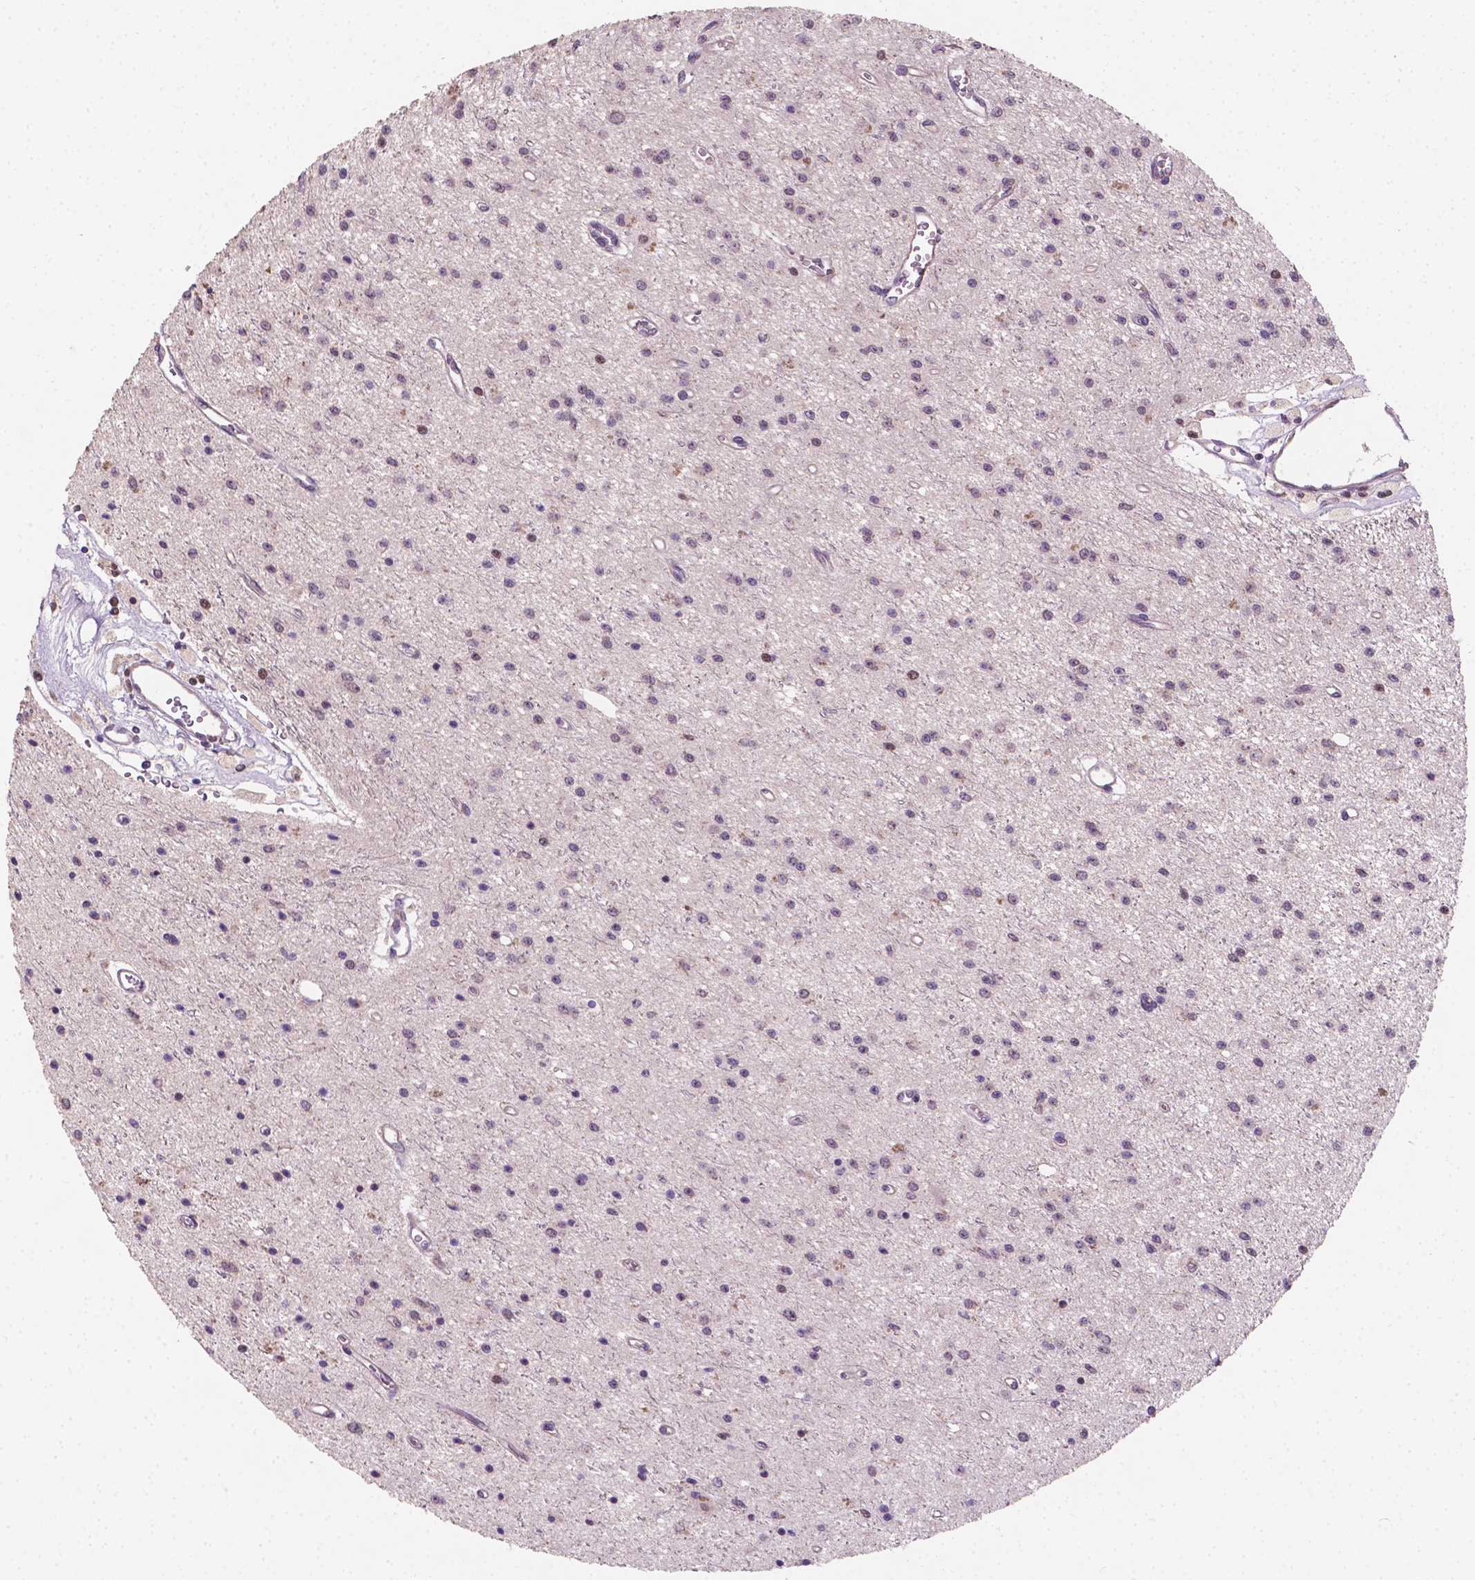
{"staining": {"intensity": "weak", "quantity": "25%-75%", "location": "nuclear"}, "tissue": "glioma", "cell_type": "Tumor cells", "image_type": "cancer", "snomed": [{"axis": "morphology", "description": "Glioma, malignant, Low grade"}, {"axis": "topography", "description": "Brain"}], "caption": "Immunohistochemistry image of neoplastic tissue: low-grade glioma (malignant) stained using IHC exhibits low levels of weak protein expression localized specifically in the nuclear of tumor cells, appearing as a nuclear brown color.", "gene": "DUSP16", "patient": {"sex": "female", "age": 45}}